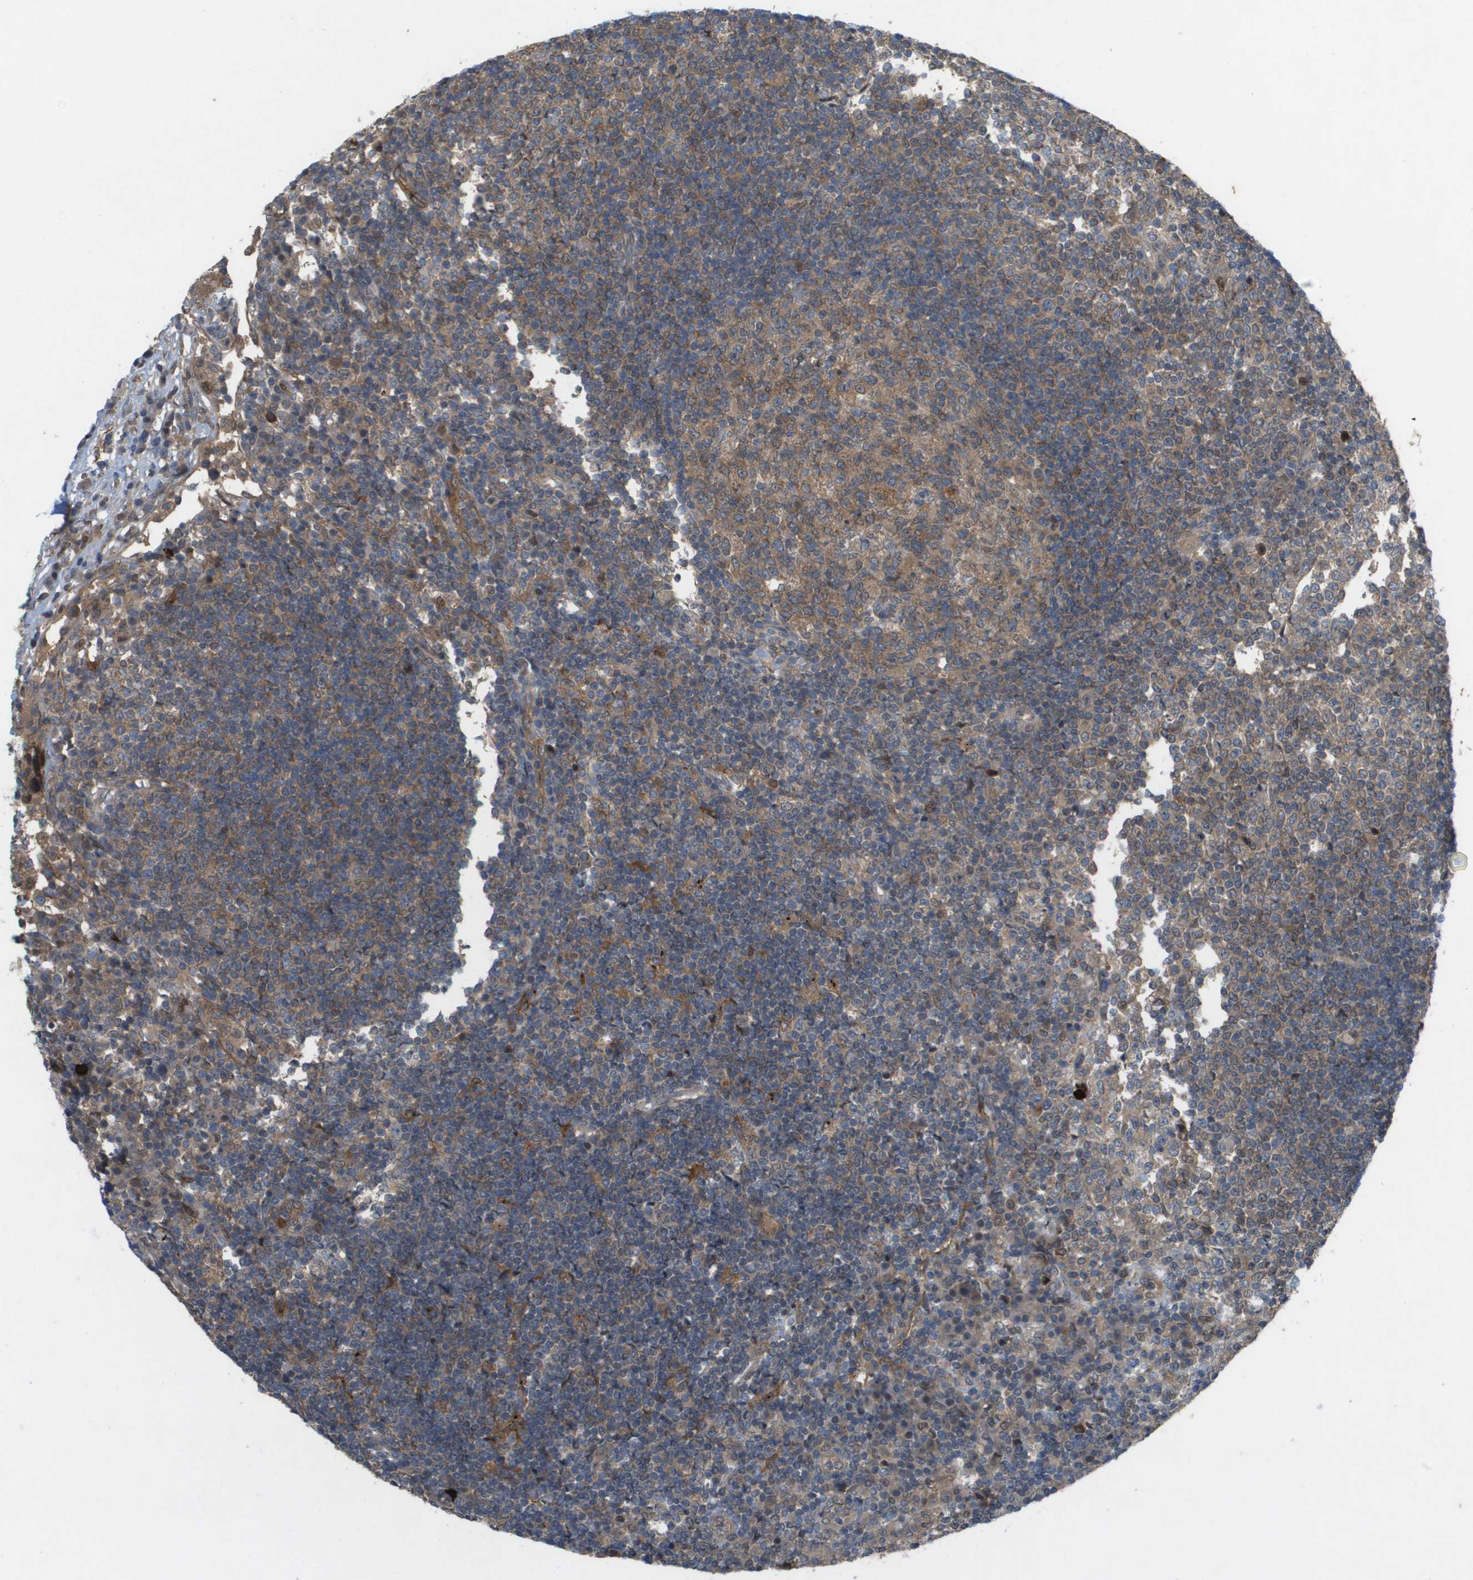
{"staining": {"intensity": "moderate", "quantity": ">75%", "location": "cytoplasmic/membranous"}, "tissue": "lymph node", "cell_type": "Germinal center cells", "image_type": "normal", "snomed": [{"axis": "morphology", "description": "Normal tissue, NOS"}, {"axis": "topography", "description": "Lymph node"}], "caption": "There is medium levels of moderate cytoplasmic/membranous expression in germinal center cells of benign lymph node, as demonstrated by immunohistochemical staining (brown color).", "gene": "PALD1", "patient": {"sex": "female", "age": 53}}